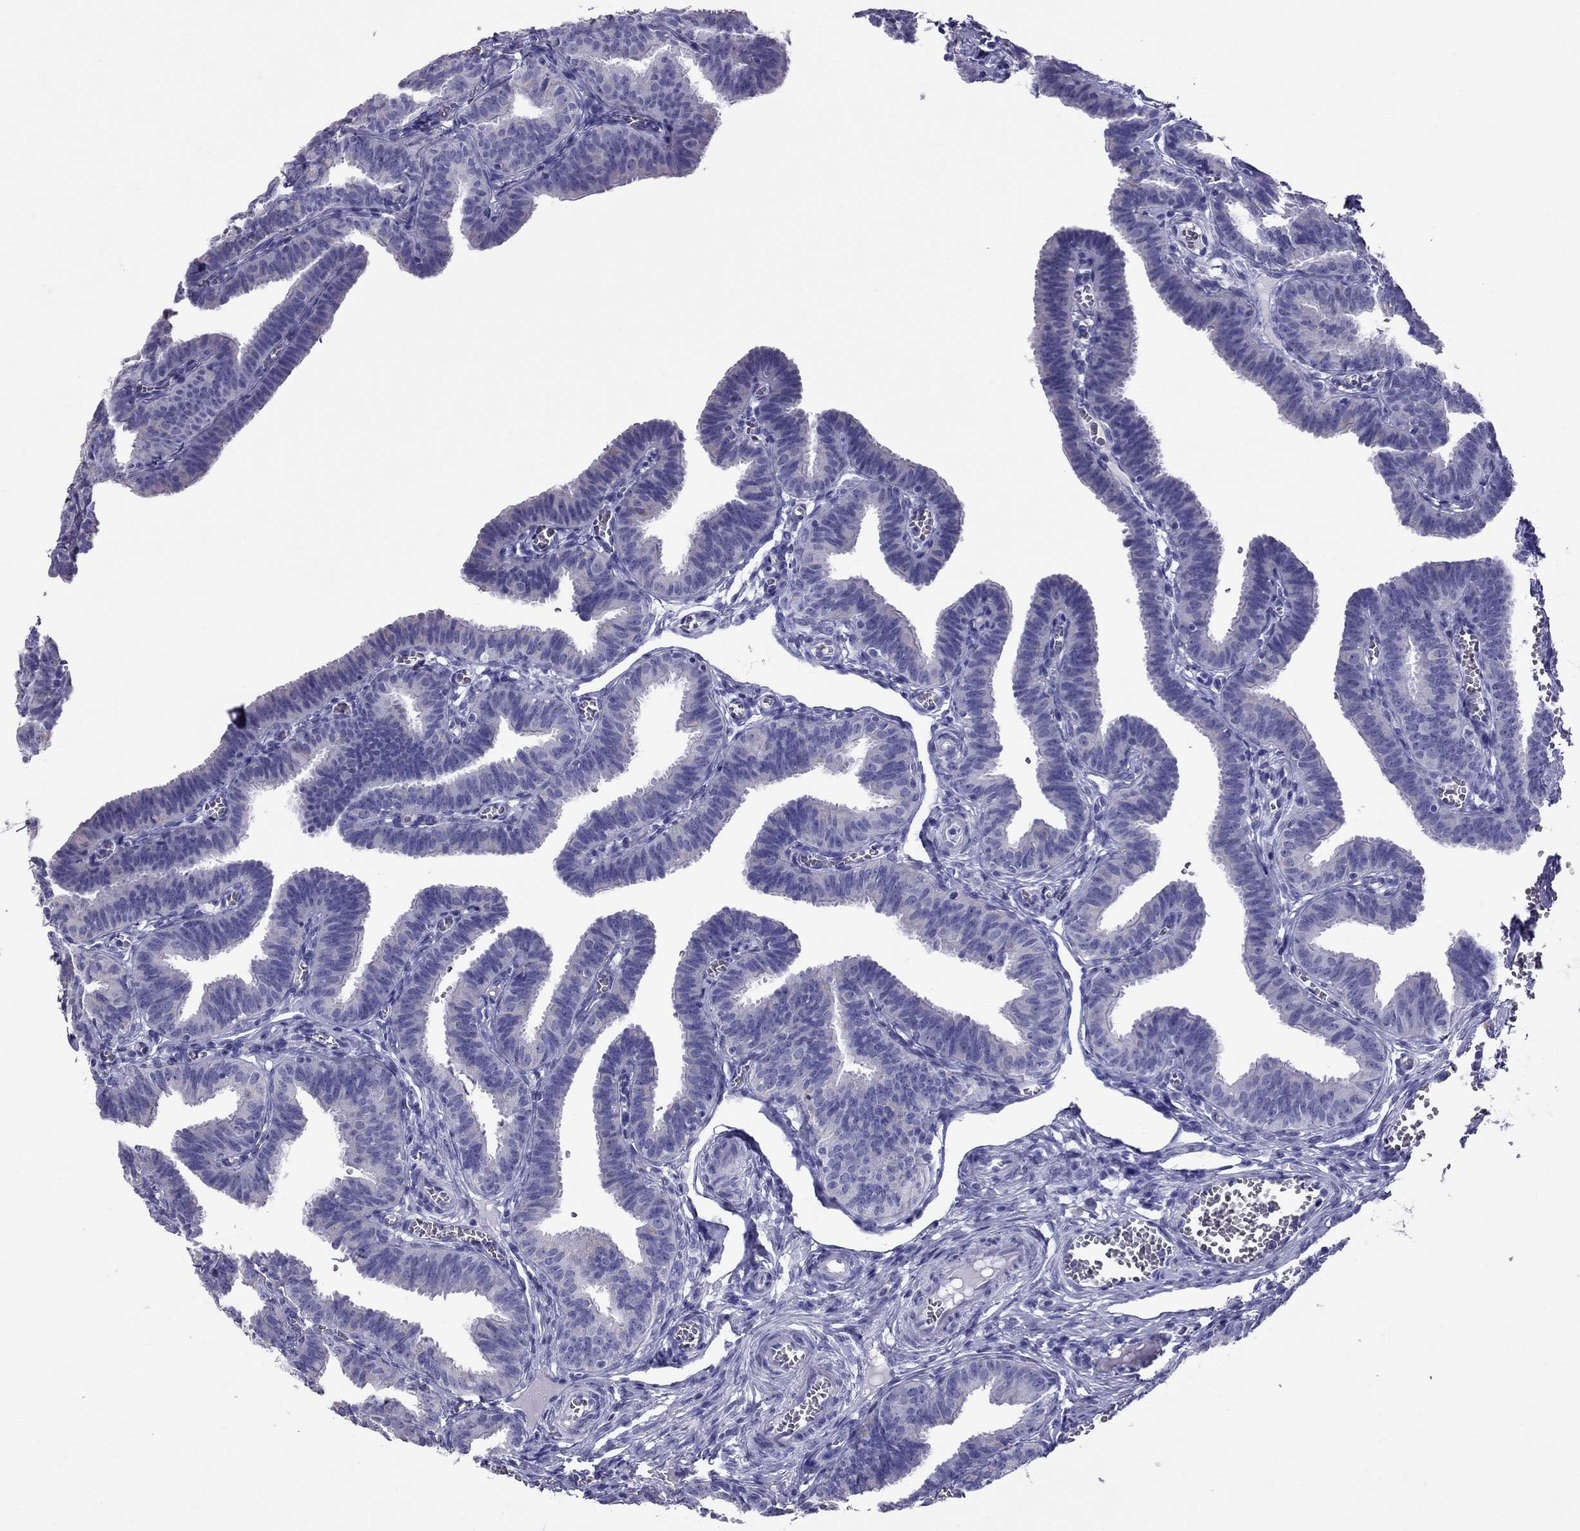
{"staining": {"intensity": "negative", "quantity": "none", "location": "none"}, "tissue": "fallopian tube", "cell_type": "Glandular cells", "image_type": "normal", "snomed": [{"axis": "morphology", "description": "Normal tissue, NOS"}, {"axis": "topography", "description": "Fallopian tube"}], "caption": "Immunohistochemistry histopathology image of unremarkable fallopian tube stained for a protein (brown), which shows no positivity in glandular cells. (DAB immunohistochemistry (IHC) with hematoxylin counter stain).", "gene": "TTLL13", "patient": {"sex": "female", "age": 25}}